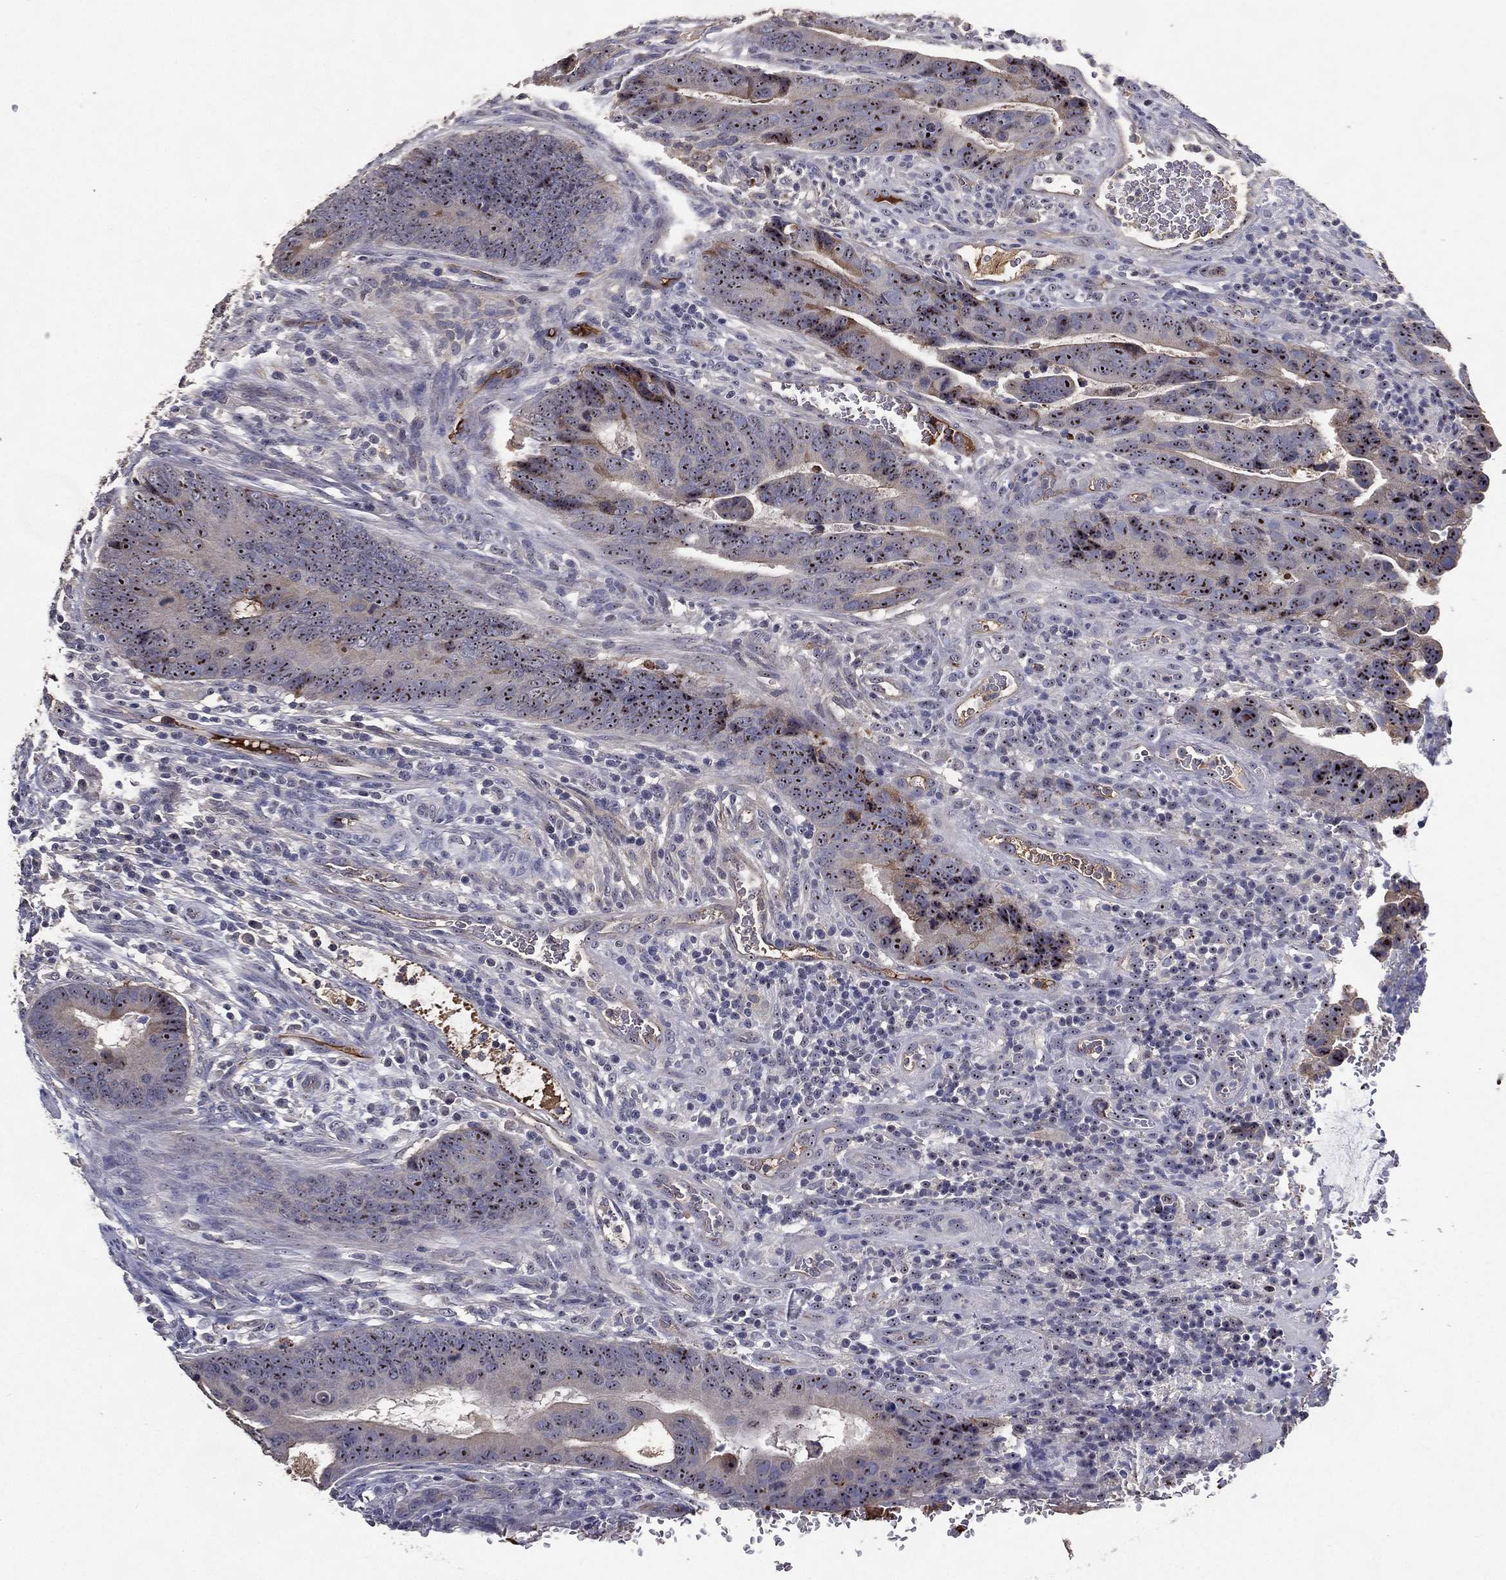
{"staining": {"intensity": "moderate", "quantity": "25%-75%", "location": "nuclear"}, "tissue": "colorectal cancer", "cell_type": "Tumor cells", "image_type": "cancer", "snomed": [{"axis": "morphology", "description": "Adenocarcinoma, NOS"}, {"axis": "topography", "description": "Colon"}], "caption": "Immunohistochemistry of human colorectal cancer displays medium levels of moderate nuclear expression in about 25%-75% of tumor cells.", "gene": "EFNA1", "patient": {"sex": "female", "age": 56}}